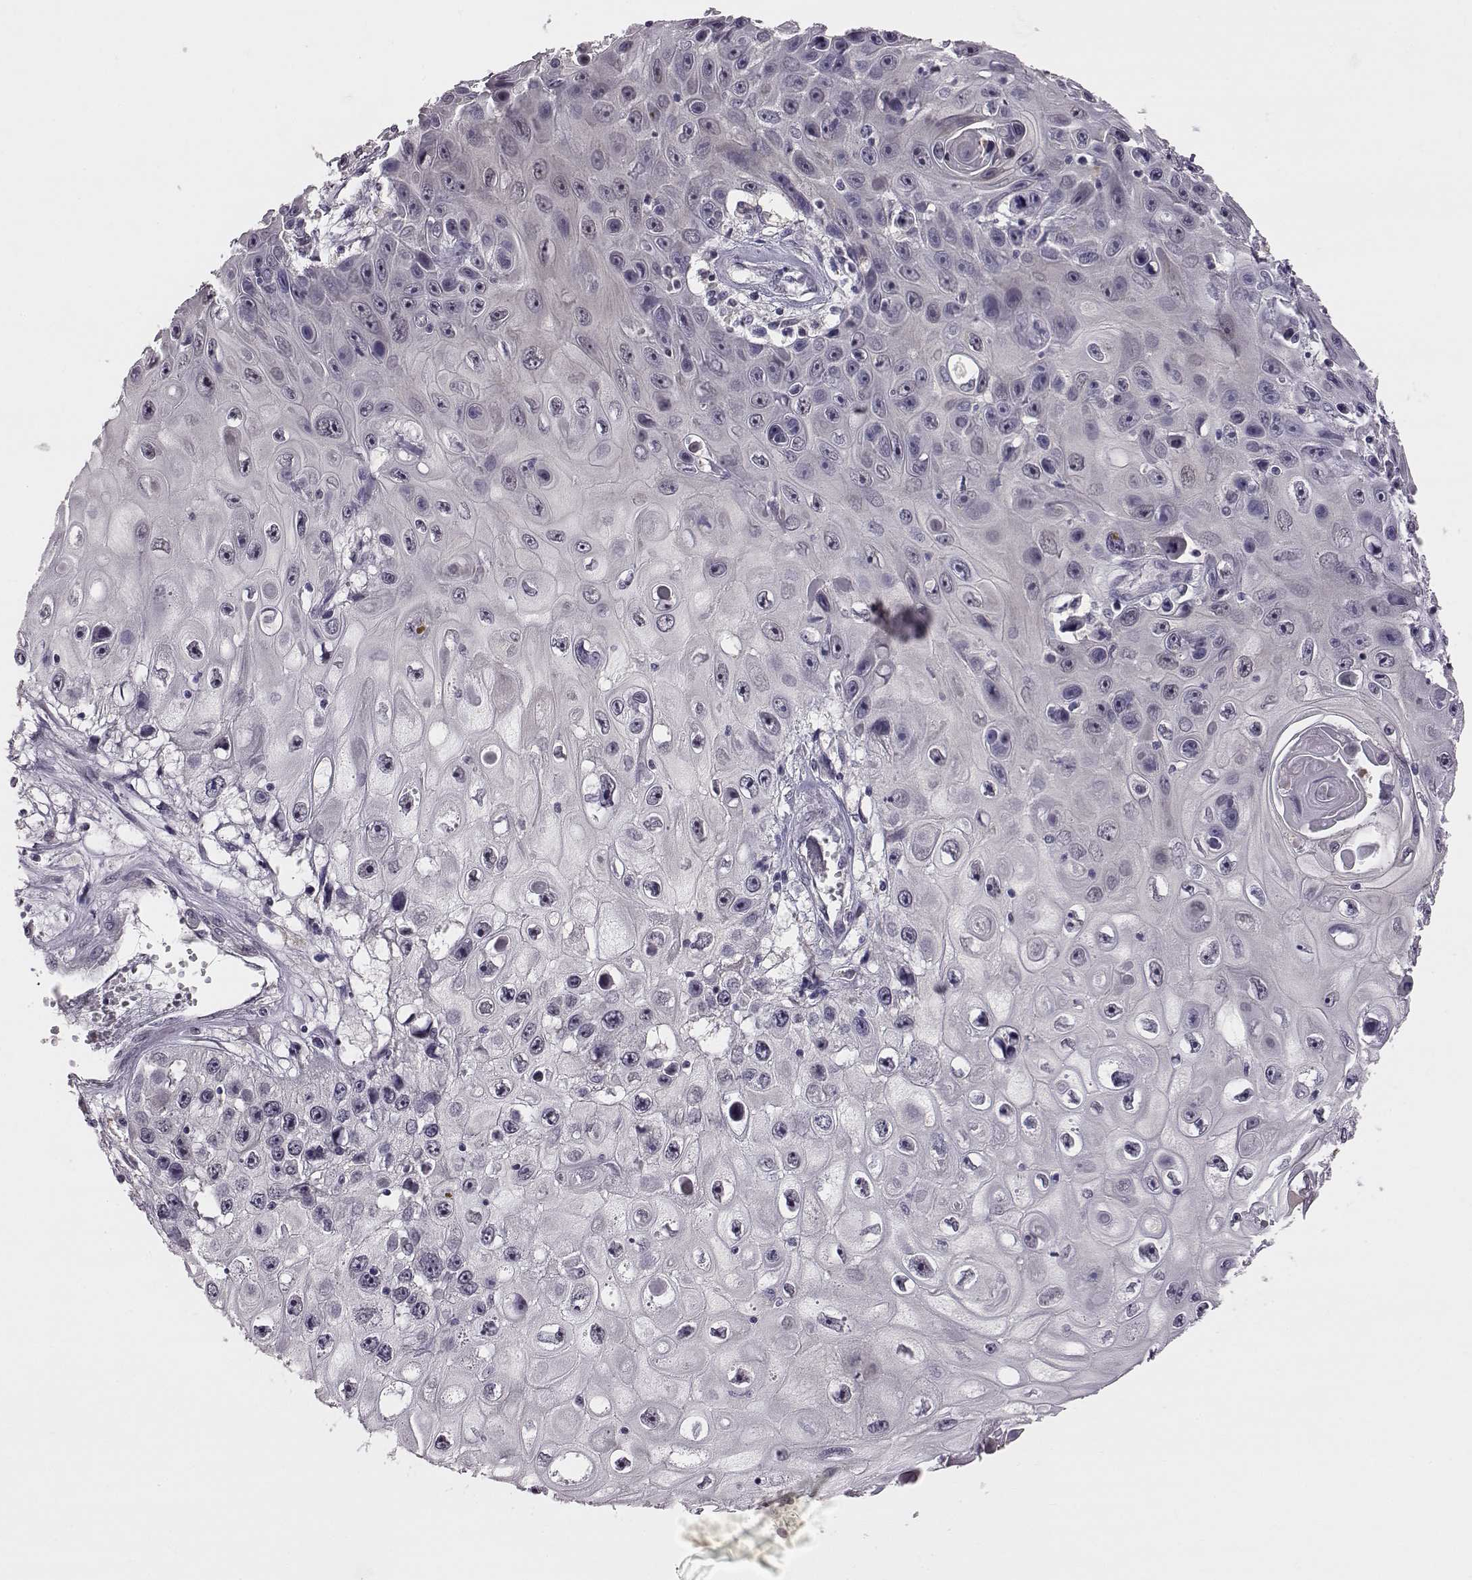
{"staining": {"intensity": "negative", "quantity": "none", "location": "none"}, "tissue": "skin cancer", "cell_type": "Tumor cells", "image_type": "cancer", "snomed": [{"axis": "morphology", "description": "Squamous cell carcinoma, NOS"}, {"axis": "topography", "description": "Skin"}], "caption": "Tumor cells show no significant protein staining in skin squamous cell carcinoma.", "gene": "C10orf62", "patient": {"sex": "male", "age": 82}}